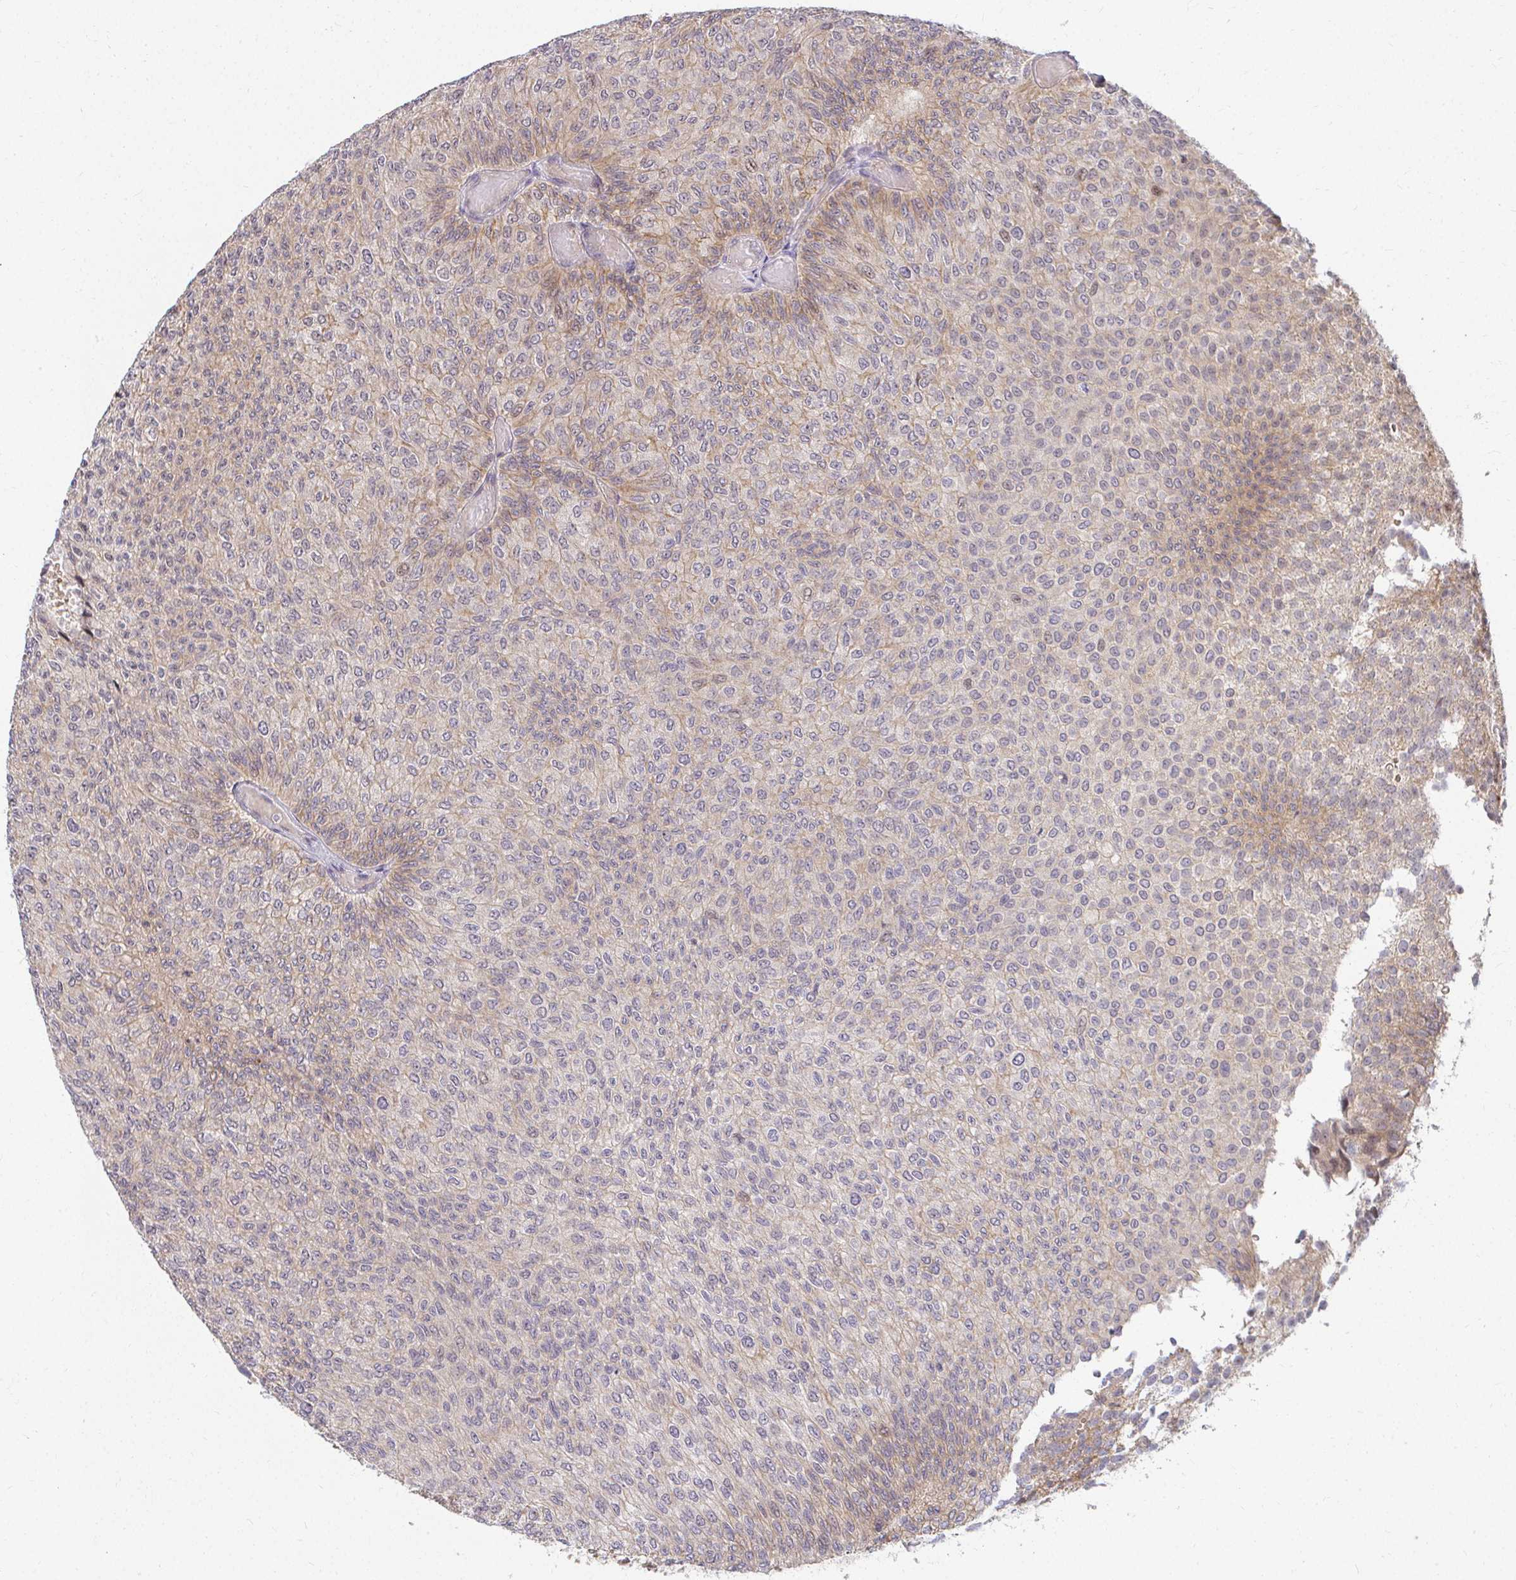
{"staining": {"intensity": "weak", "quantity": "<25%", "location": "cytoplasmic/membranous"}, "tissue": "urothelial cancer", "cell_type": "Tumor cells", "image_type": "cancer", "snomed": [{"axis": "morphology", "description": "Urothelial carcinoma, Low grade"}, {"axis": "topography", "description": "Urinary bladder"}], "caption": "IHC image of human urothelial cancer stained for a protein (brown), which displays no expression in tumor cells.", "gene": "ANK3", "patient": {"sex": "male", "age": 78}}